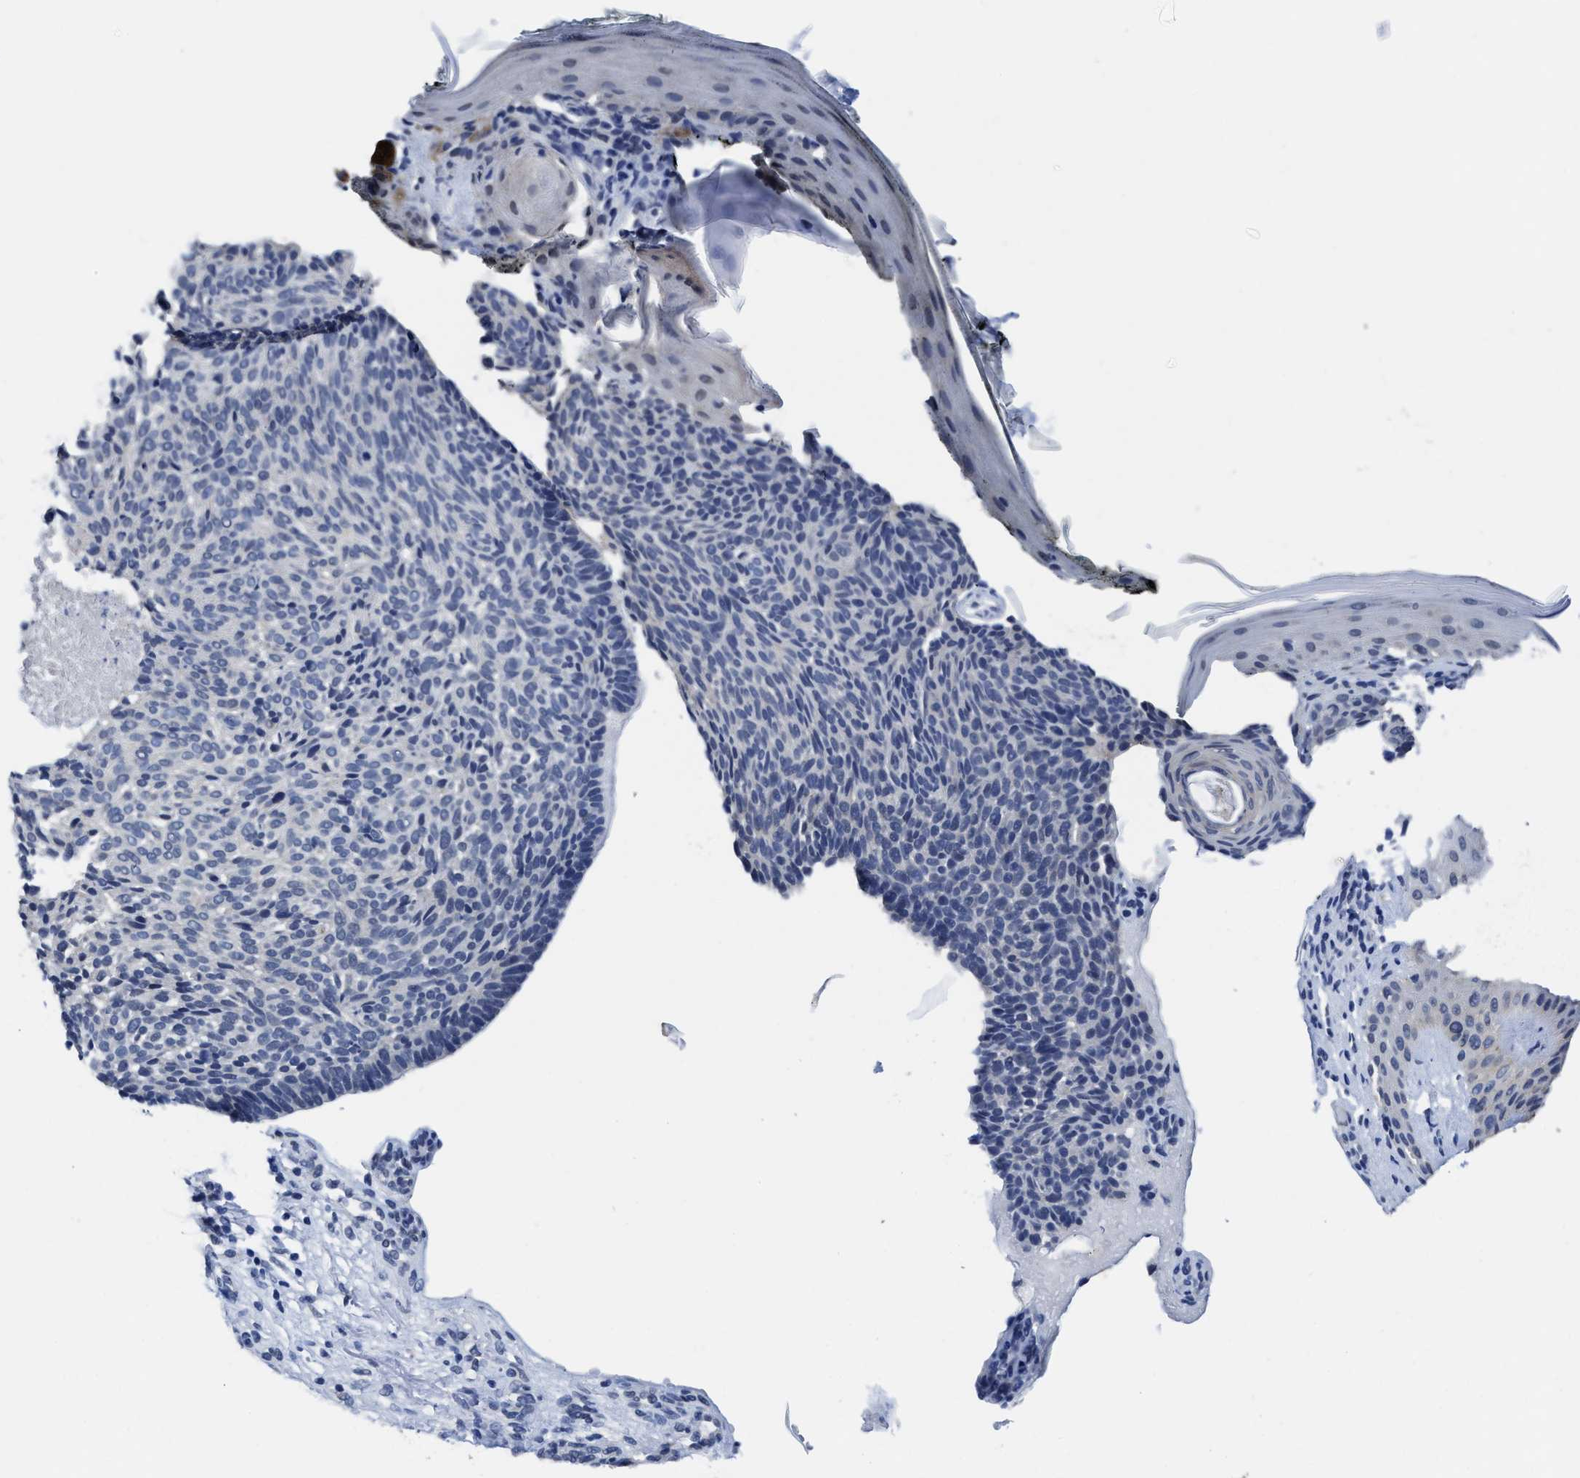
{"staining": {"intensity": "negative", "quantity": "none", "location": "none"}, "tissue": "skin cancer", "cell_type": "Tumor cells", "image_type": "cancer", "snomed": [{"axis": "morphology", "description": "Basal cell carcinoma"}, {"axis": "topography", "description": "Skin"}], "caption": "IHC of skin cancer demonstrates no positivity in tumor cells.", "gene": "HOOK1", "patient": {"sex": "male", "age": 61}}